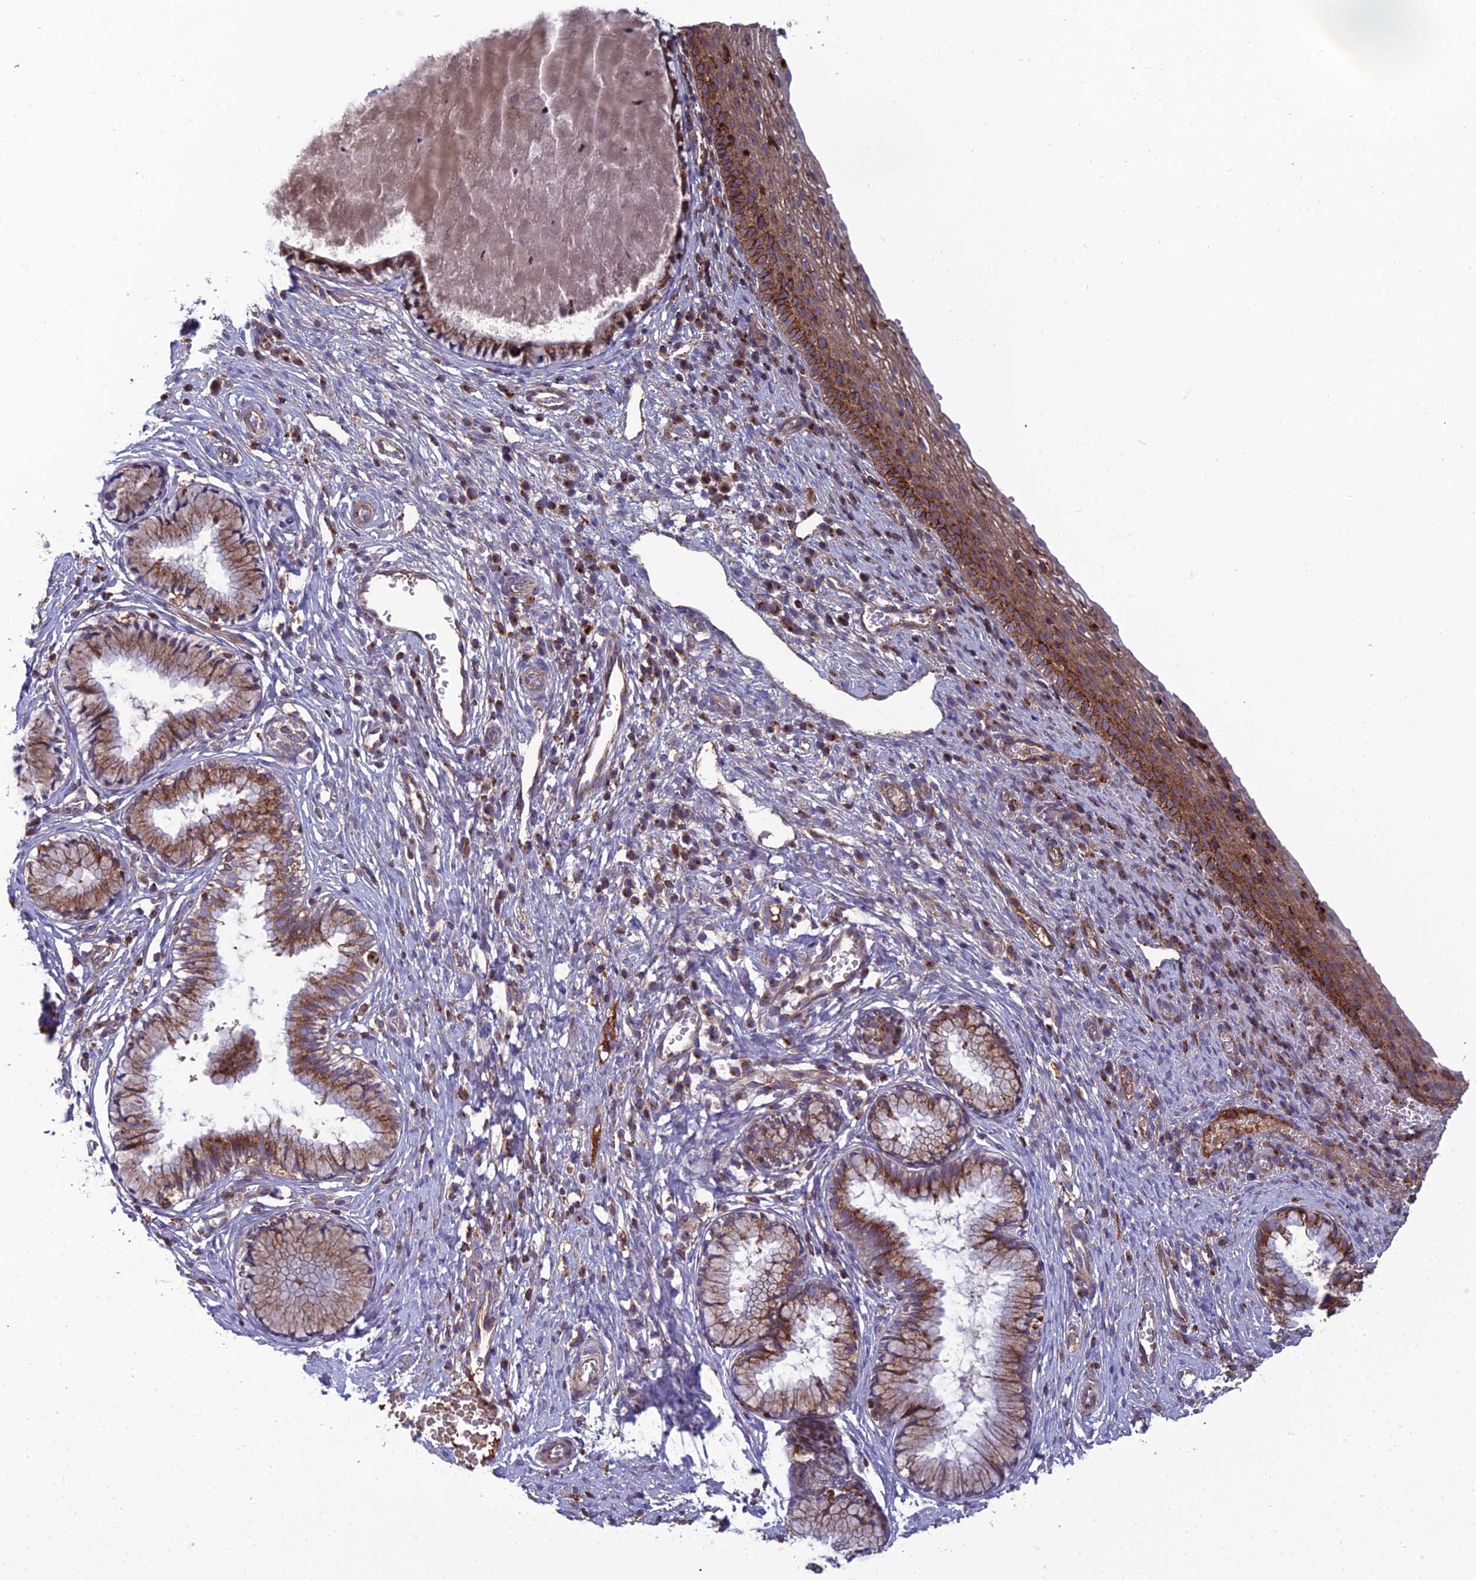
{"staining": {"intensity": "moderate", "quantity": ">75%", "location": "cytoplasmic/membranous"}, "tissue": "cervix", "cell_type": "Glandular cells", "image_type": "normal", "snomed": [{"axis": "morphology", "description": "Normal tissue, NOS"}, {"axis": "topography", "description": "Cervix"}], "caption": "High-power microscopy captured an immunohistochemistry image of normal cervix, revealing moderate cytoplasmic/membranous expression in about >75% of glandular cells.", "gene": "LNPEP", "patient": {"sex": "female", "age": 27}}